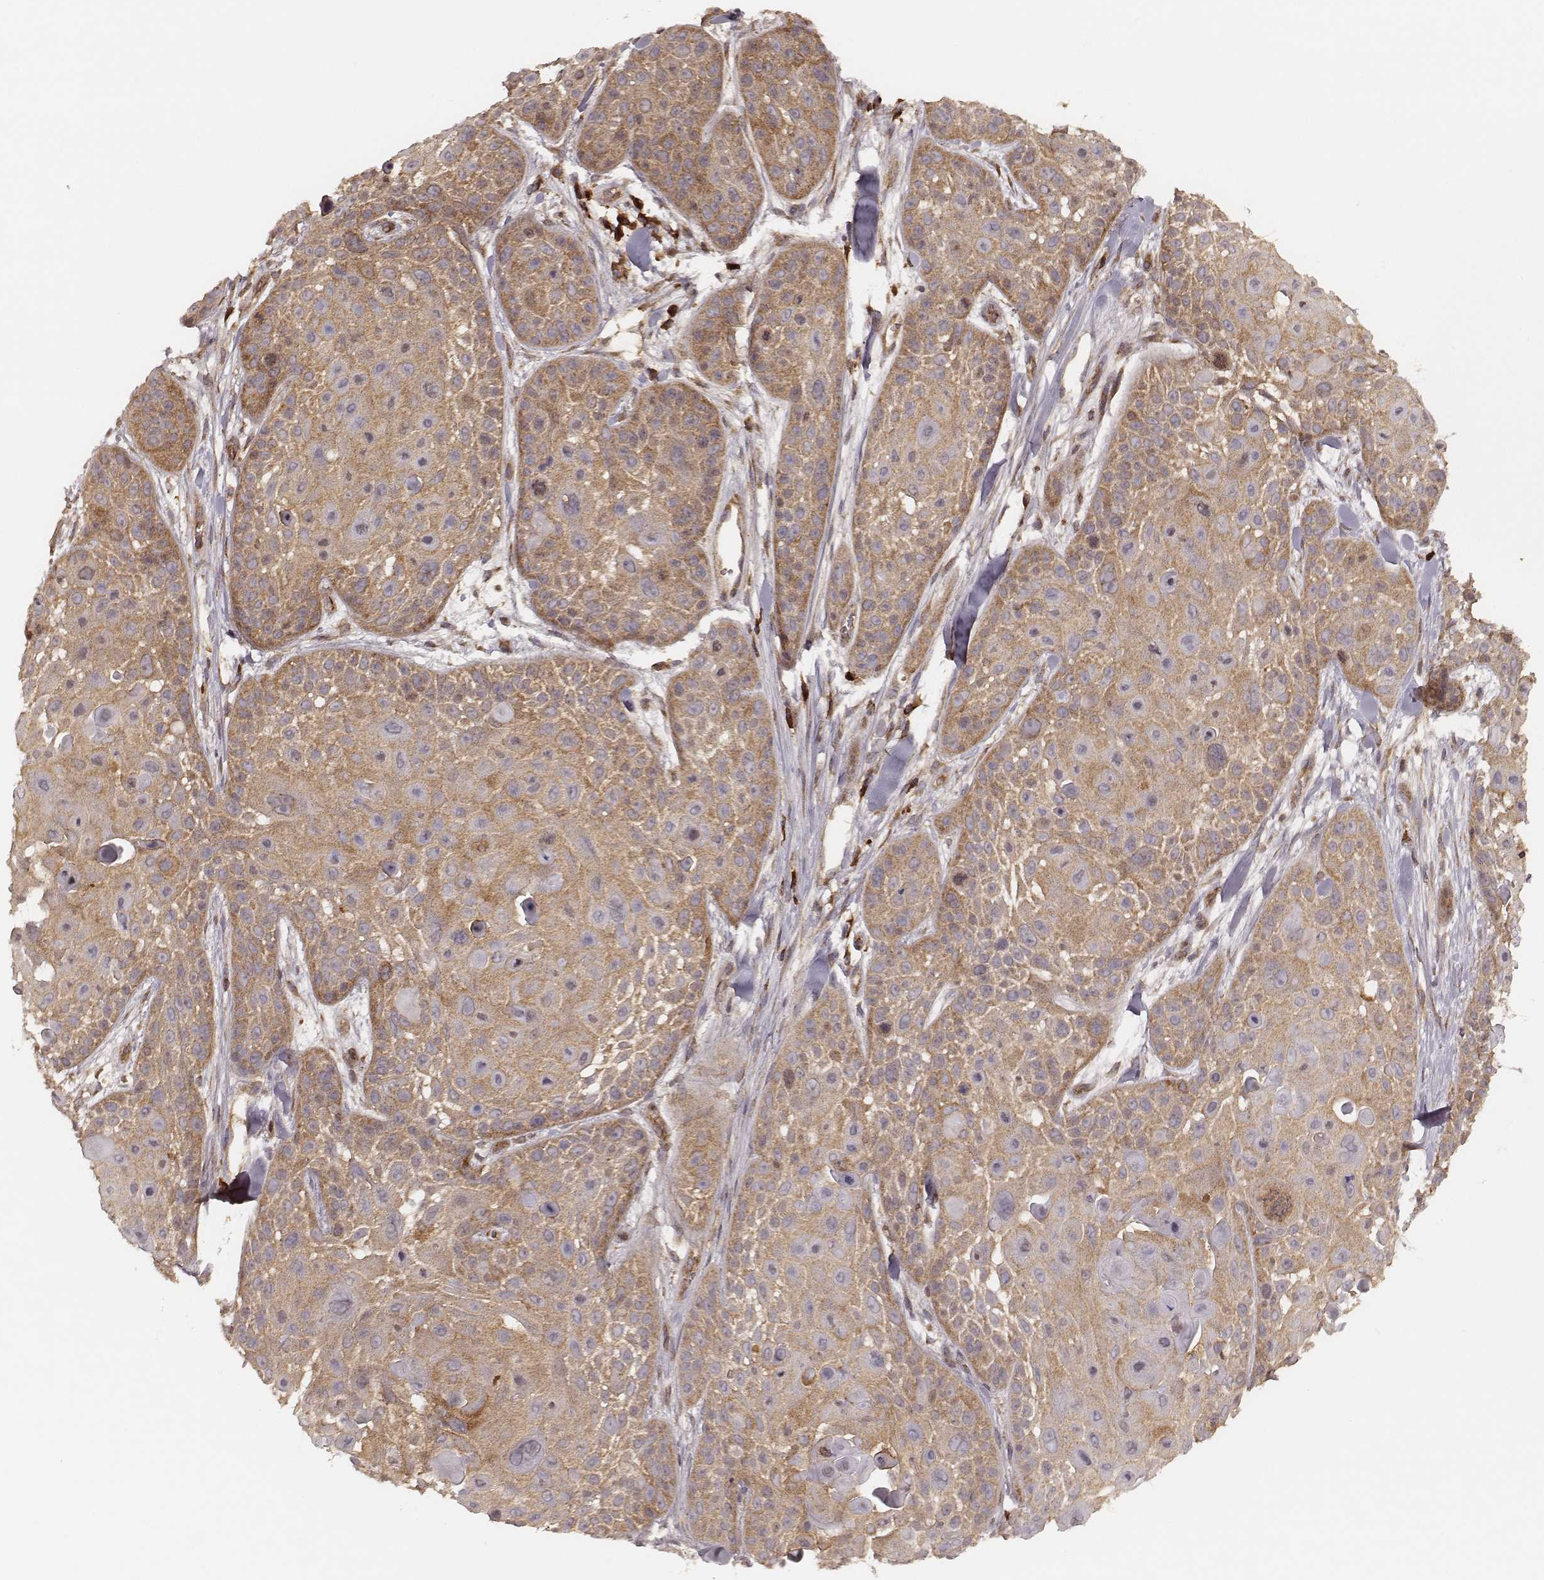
{"staining": {"intensity": "moderate", "quantity": ">75%", "location": "cytoplasmic/membranous"}, "tissue": "skin cancer", "cell_type": "Tumor cells", "image_type": "cancer", "snomed": [{"axis": "morphology", "description": "Squamous cell carcinoma, NOS"}, {"axis": "topography", "description": "Skin"}, {"axis": "topography", "description": "Anal"}], "caption": "Immunohistochemistry (IHC) image of skin squamous cell carcinoma stained for a protein (brown), which exhibits medium levels of moderate cytoplasmic/membranous staining in approximately >75% of tumor cells.", "gene": "CARS1", "patient": {"sex": "female", "age": 75}}